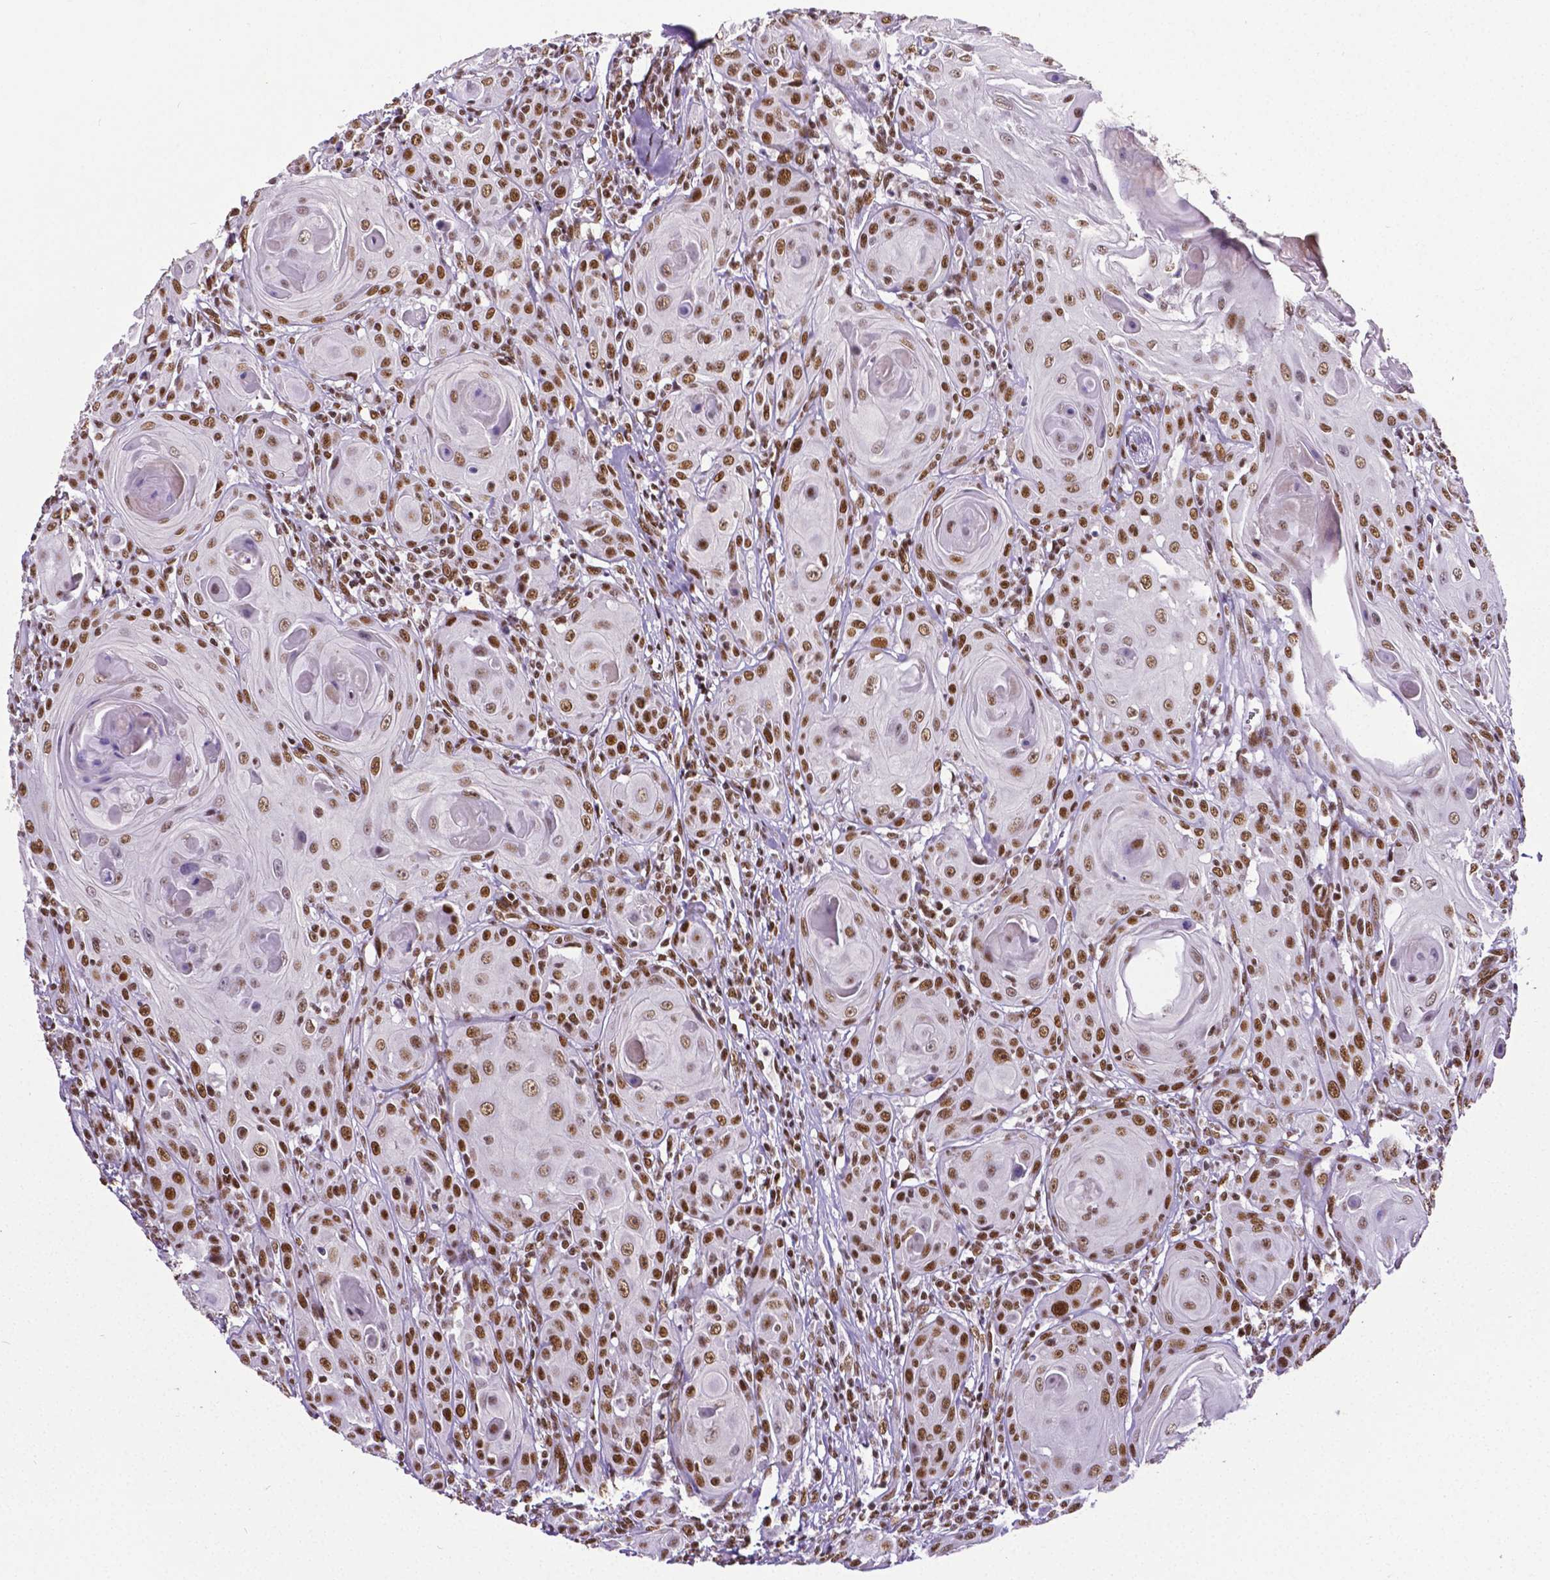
{"staining": {"intensity": "moderate", "quantity": ">75%", "location": "nuclear"}, "tissue": "head and neck cancer", "cell_type": "Tumor cells", "image_type": "cancer", "snomed": [{"axis": "morphology", "description": "Squamous cell carcinoma, NOS"}, {"axis": "topography", "description": "Head-Neck"}], "caption": "IHC of head and neck cancer shows medium levels of moderate nuclear positivity in approximately >75% of tumor cells.", "gene": "REST", "patient": {"sex": "female", "age": 80}}